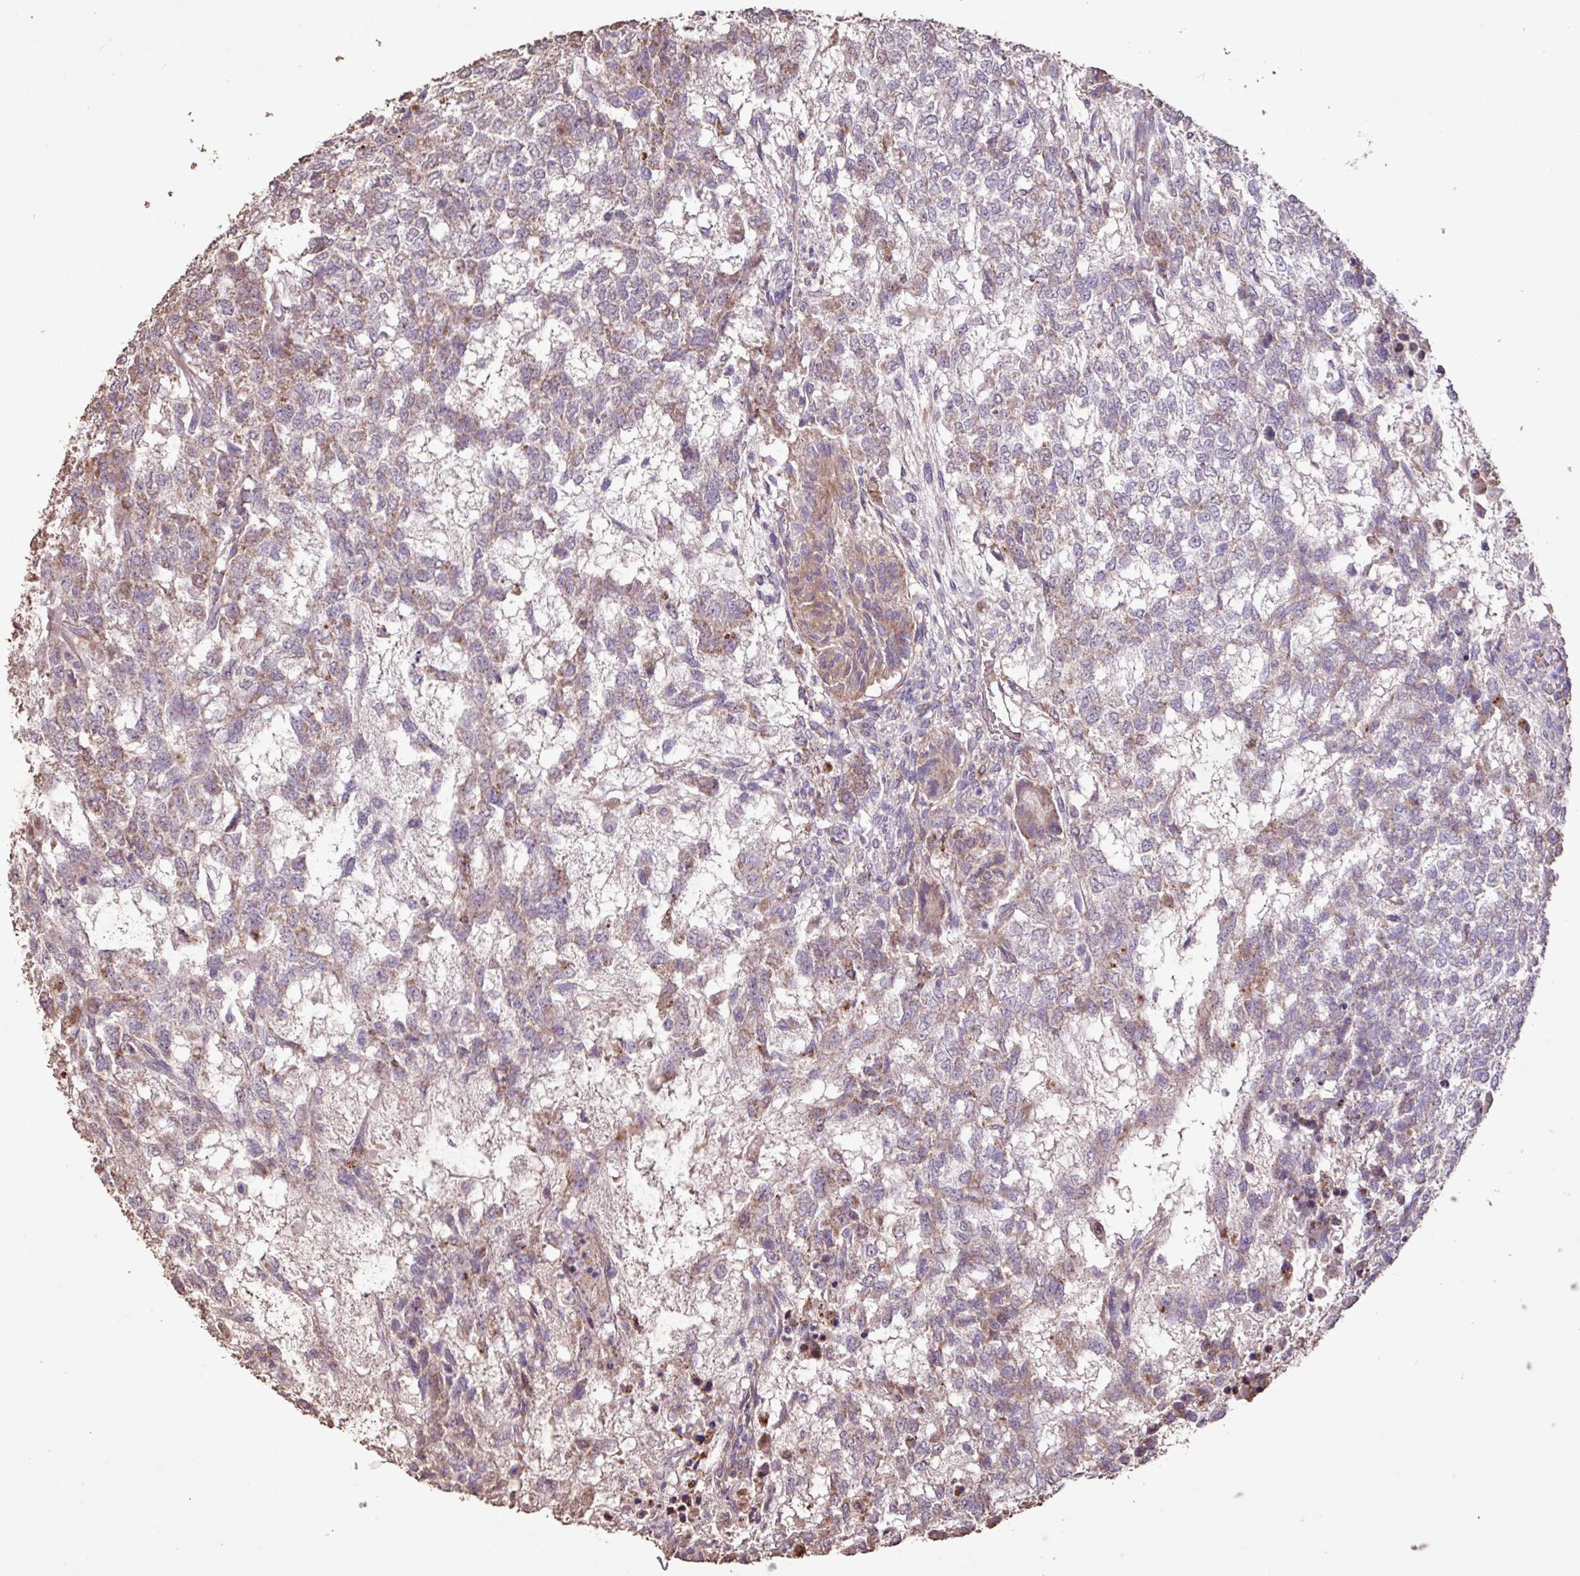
{"staining": {"intensity": "weak", "quantity": "<25%", "location": "cytoplasmic/membranous"}, "tissue": "testis cancer", "cell_type": "Tumor cells", "image_type": "cancer", "snomed": [{"axis": "morphology", "description": "Carcinoma, Embryonal, NOS"}, {"axis": "topography", "description": "Testis"}], "caption": "The micrograph exhibits no staining of tumor cells in testis embryonal carcinoma.", "gene": "L3MBTL3", "patient": {"sex": "male", "age": 23}}